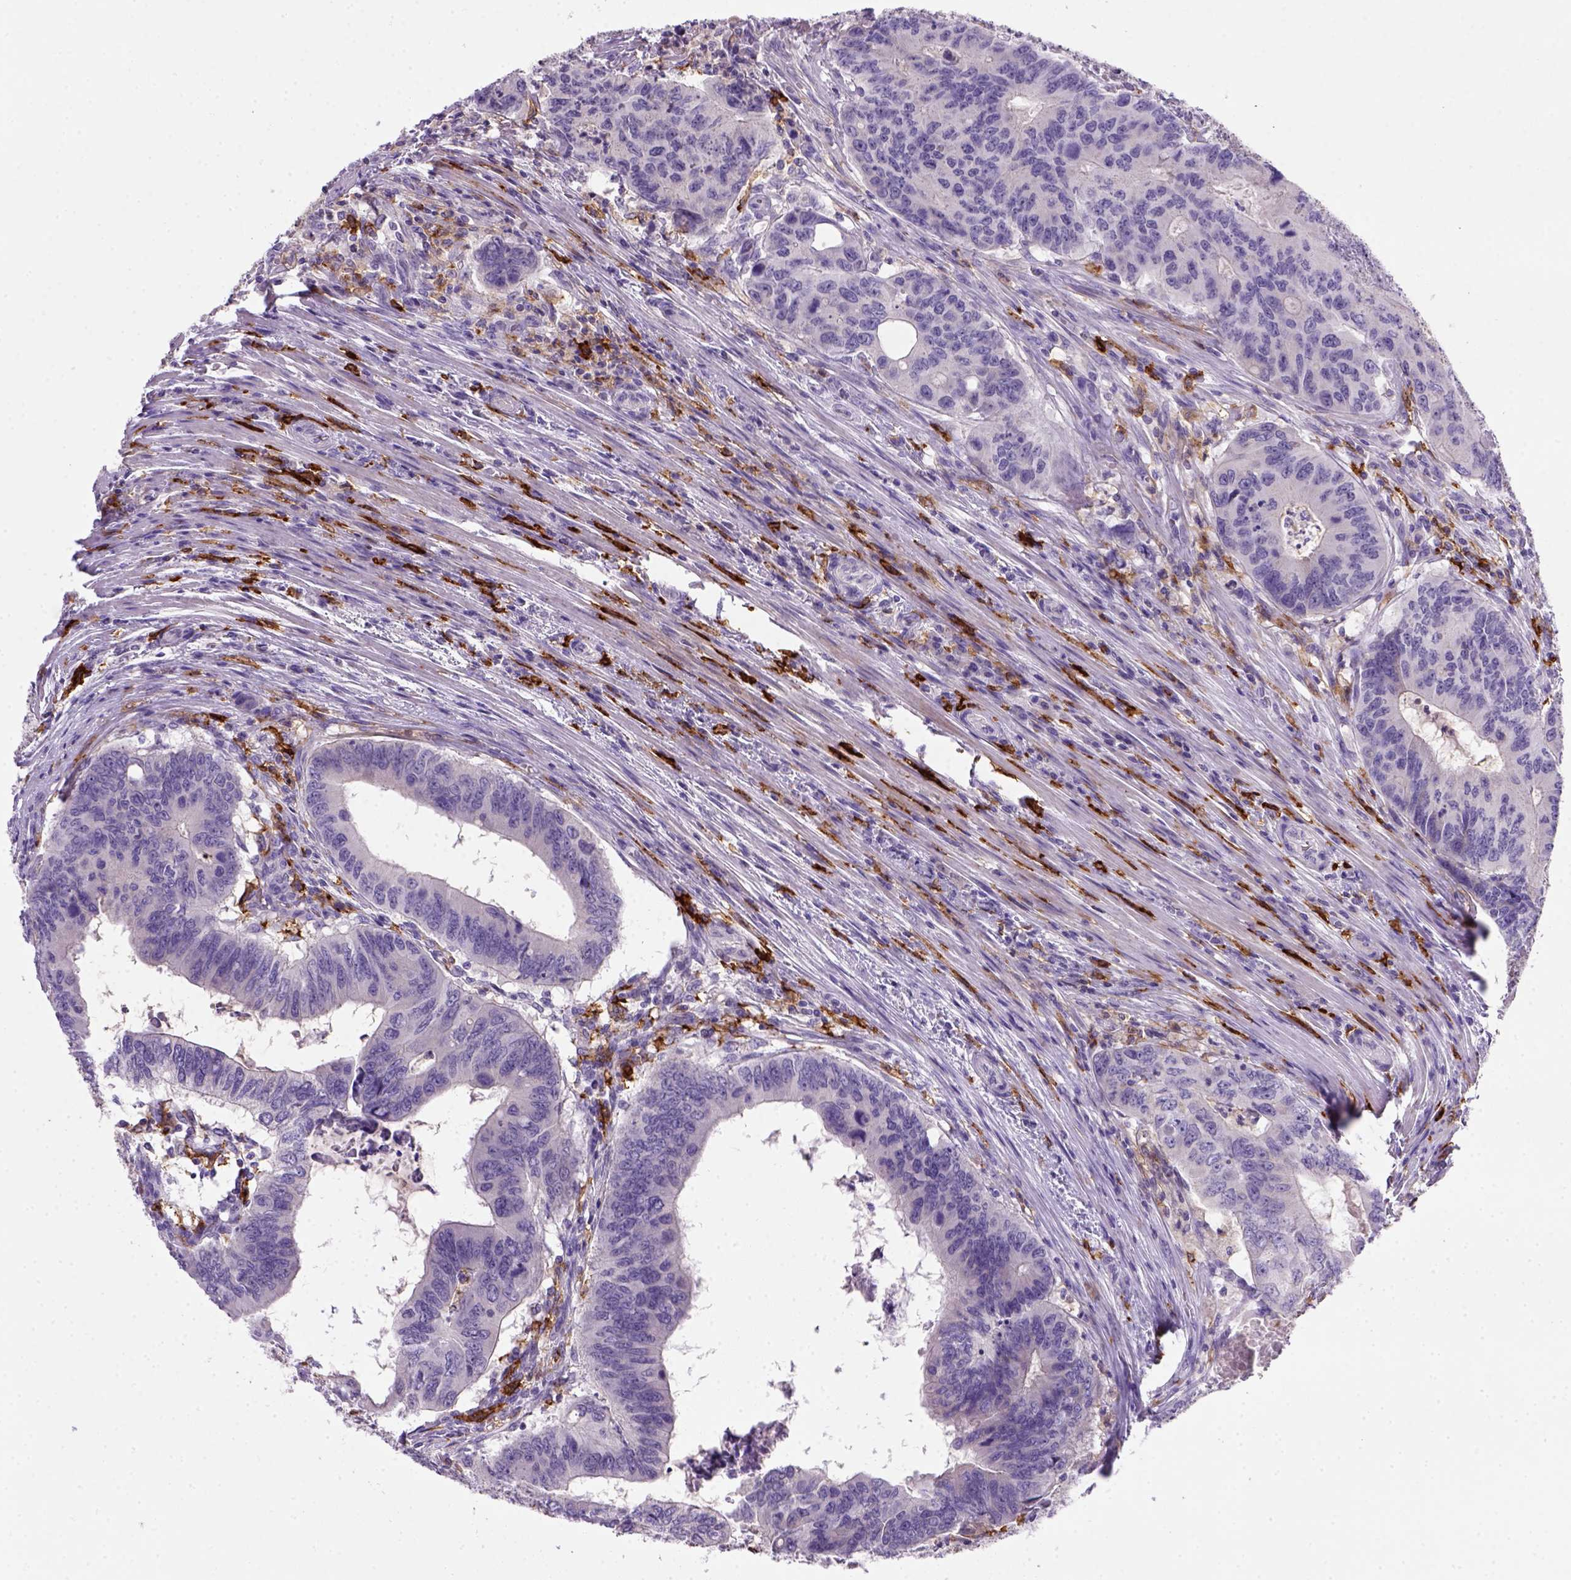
{"staining": {"intensity": "negative", "quantity": "none", "location": "none"}, "tissue": "colorectal cancer", "cell_type": "Tumor cells", "image_type": "cancer", "snomed": [{"axis": "morphology", "description": "Adenocarcinoma, NOS"}, {"axis": "topography", "description": "Colon"}], "caption": "Tumor cells show no significant protein expression in colorectal cancer. (DAB immunohistochemistry (IHC), high magnification).", "gene": "CD14", "patient": {"sex": "male", "age": 53}}